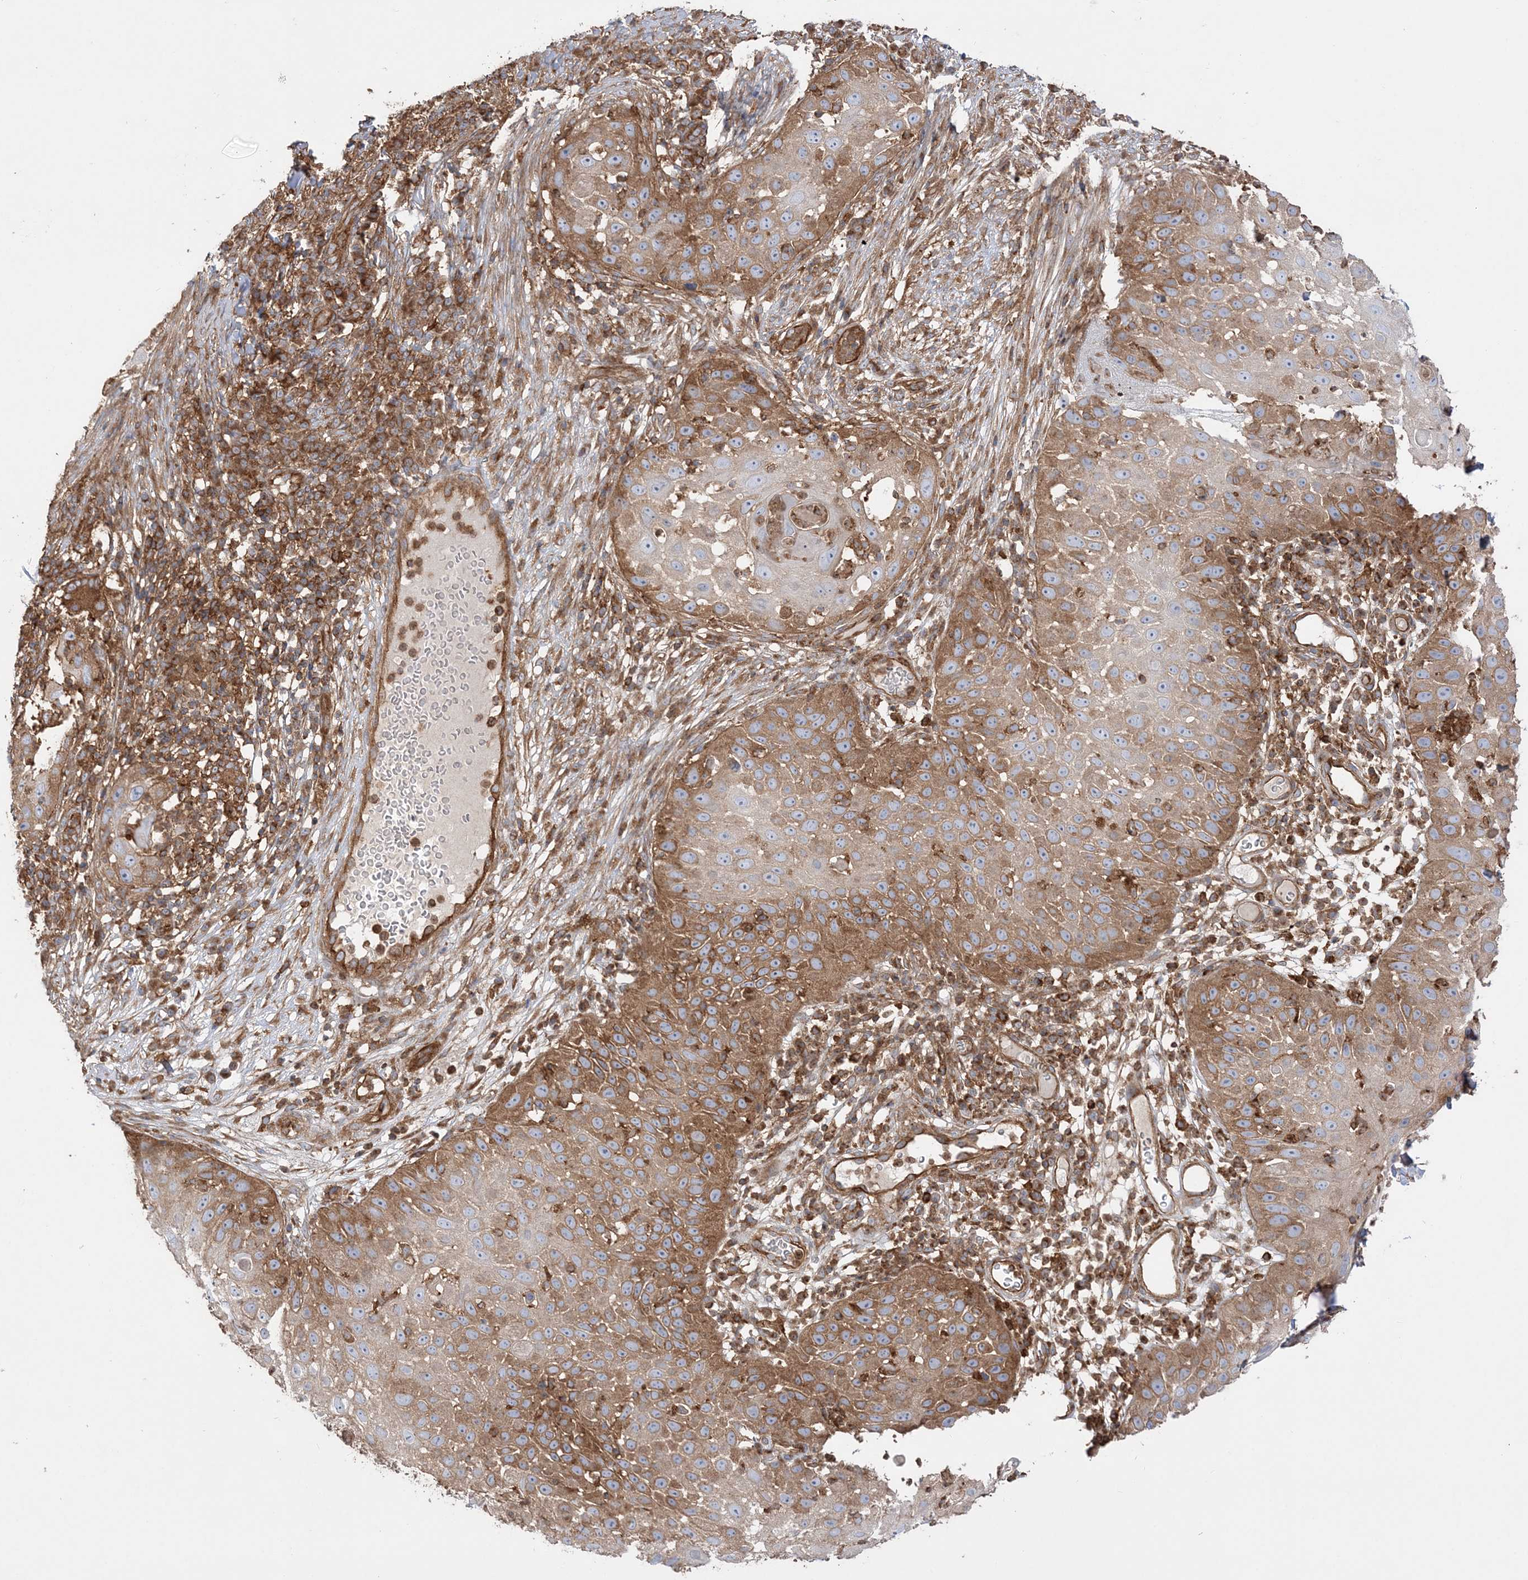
{"staining": {"intensity": "moderate", "quantity": "25%-75%", "location": "cytoplasmic/membranous"}, "tissue": "skin cancer", "cell_type": "Tumor cells", "image_type": "cancer", "snomed": [{"axis": "morphology", "description": "Squamous cell carcinoma, NOS"}, {"axis": "topography", "description": "Skin"}], "caption": "An immunohistochemistry micrograph of tumor tissue is shown. Protein staining in brown highlights moderate cytoplasmic/membranous positivity in skin squamous cell carcinoma within tumor cells. (IHC, brightfield microscopy, high magnification).", "gene": "TBC1D5", "patient": {"sex": "female", "age": 44}}